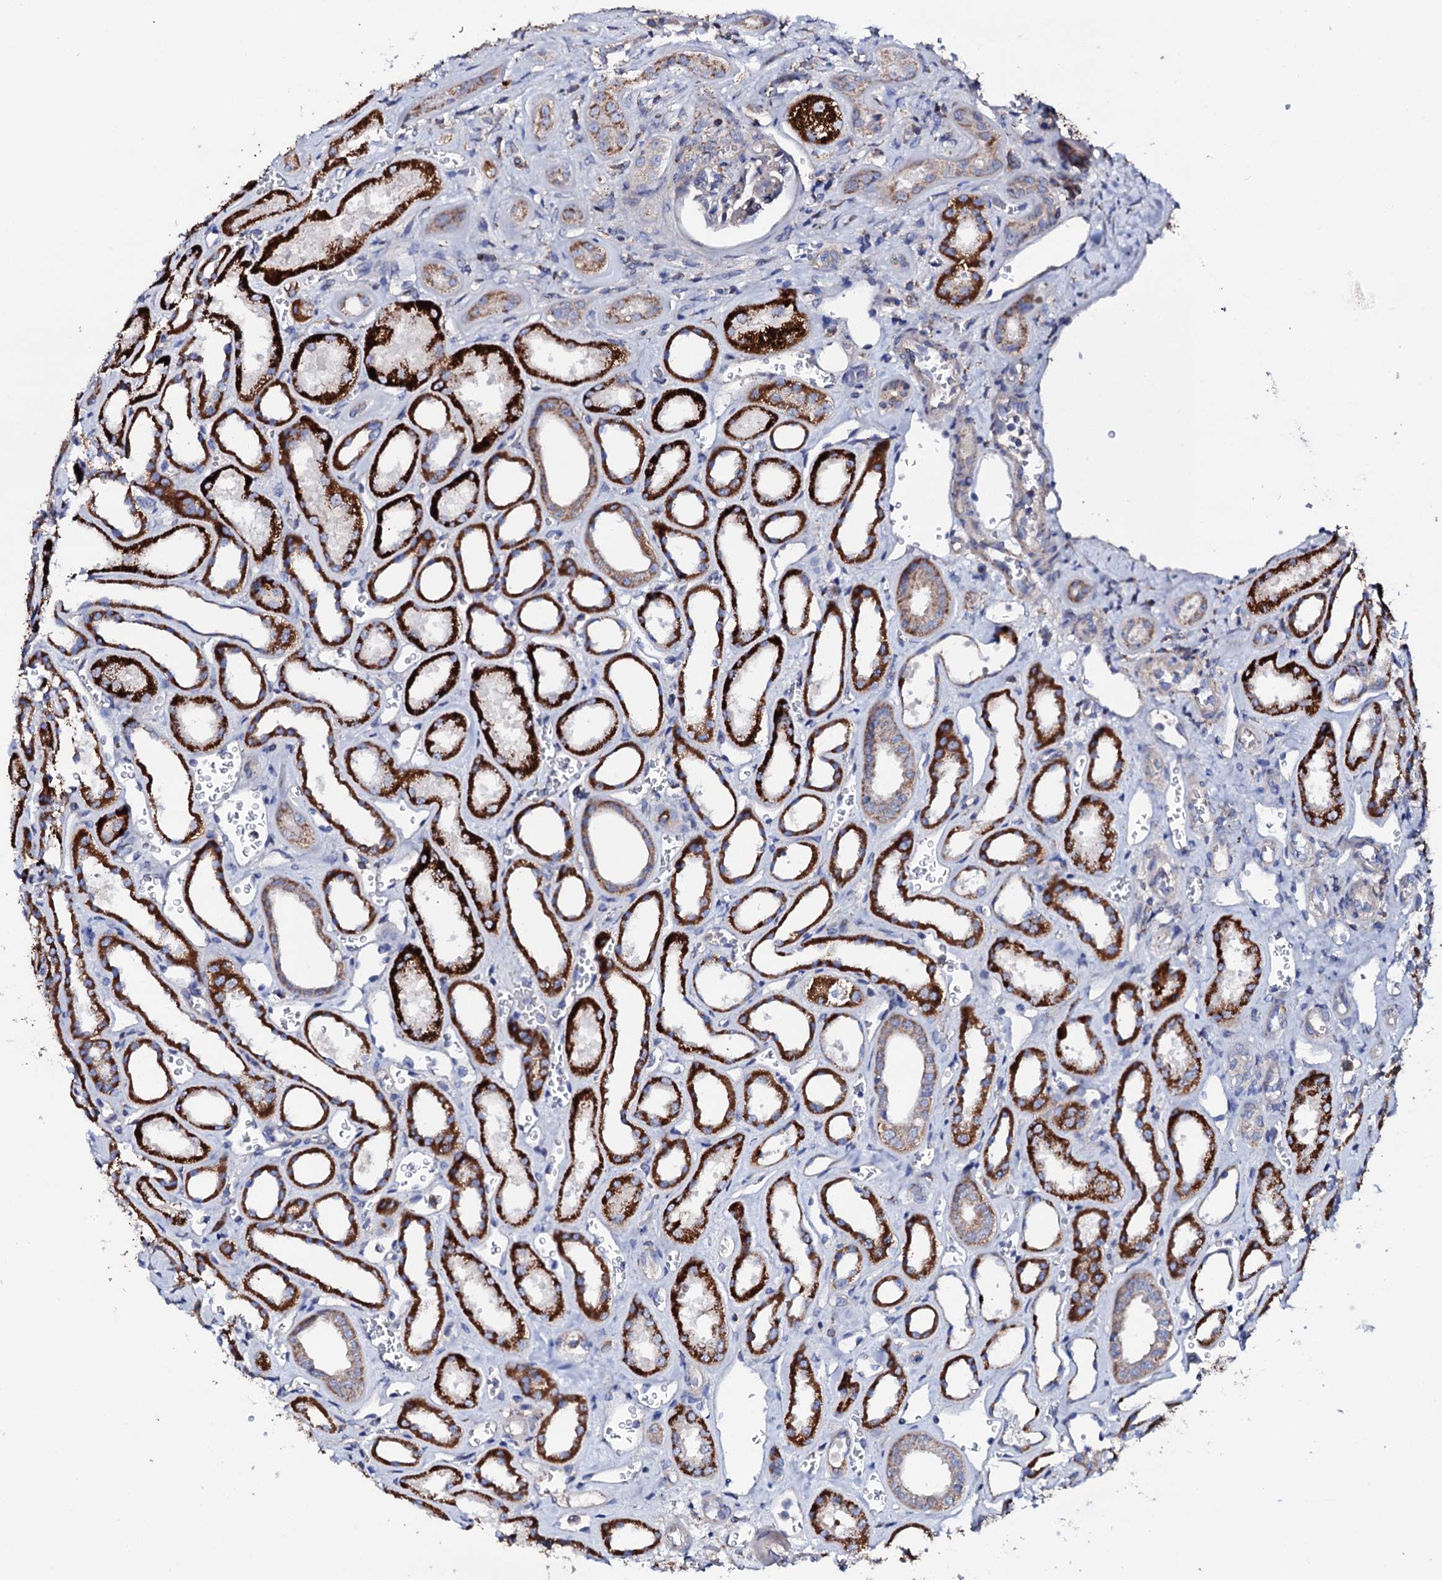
{"staining": {"intensity": "negative", "quantity": "none", "location": "none"}, "tissue": "kidney", "cell_type": "Cells in glomeruli", "image_type": "normal", "snomed": [{"axis": "morphology", "description": "Normal tissue, NOS"}, {"axis": "morphology", "description": "Adenocarcinoma, NOS"}, {"axis": "topography", "description": "Kidney"}], "caption": "Immunohistochemistry photomicrograph of unremarkable kidney: human kidney stained with DAB exhibits no significant protein expression in cells in glomeruli. (IHC, brightfield microscopy, high magnification).", "gene": "TCAF2C", "patient": {"sex": "female", "age": 68}}